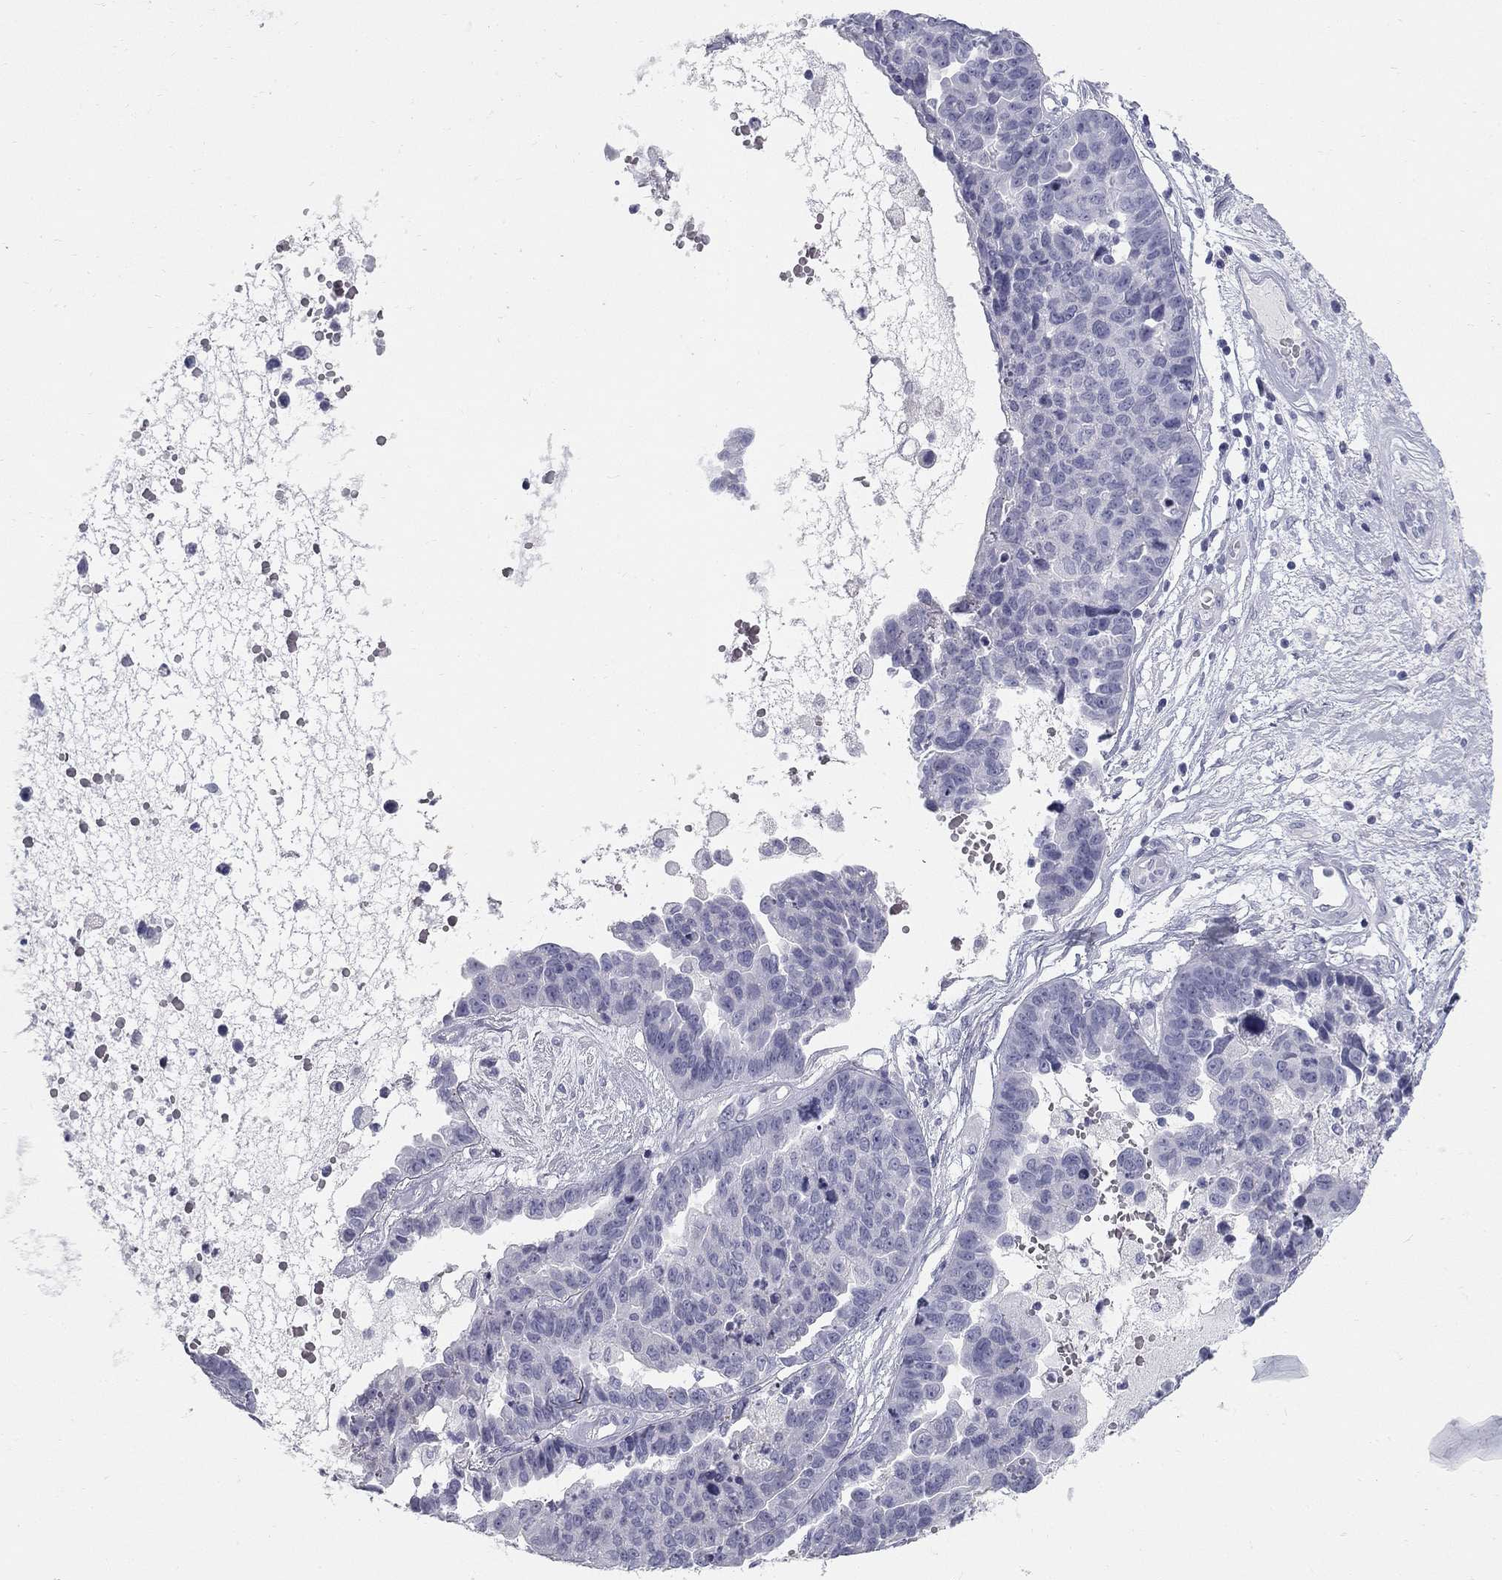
{"staining": {"intensity": "negative", "quantity": "none", "location": "none"}, "tissue": "ovarian cancer", "cell_type": "Tumor cells", "image_type": "cancer", "snomed": [{"axis": "morphology", "description": "Cystadenocarcinoma, serous, NOS"}, {"axis": "topography", "description": "Ovary"}], "caption": "DAB immunohistochemical staining of ovarian serous cystadenocarcinoma exhibits no significant expression in tumor cells.", "gene": "SULT2B1", "patient": {"sex": "female", "age": 87}}